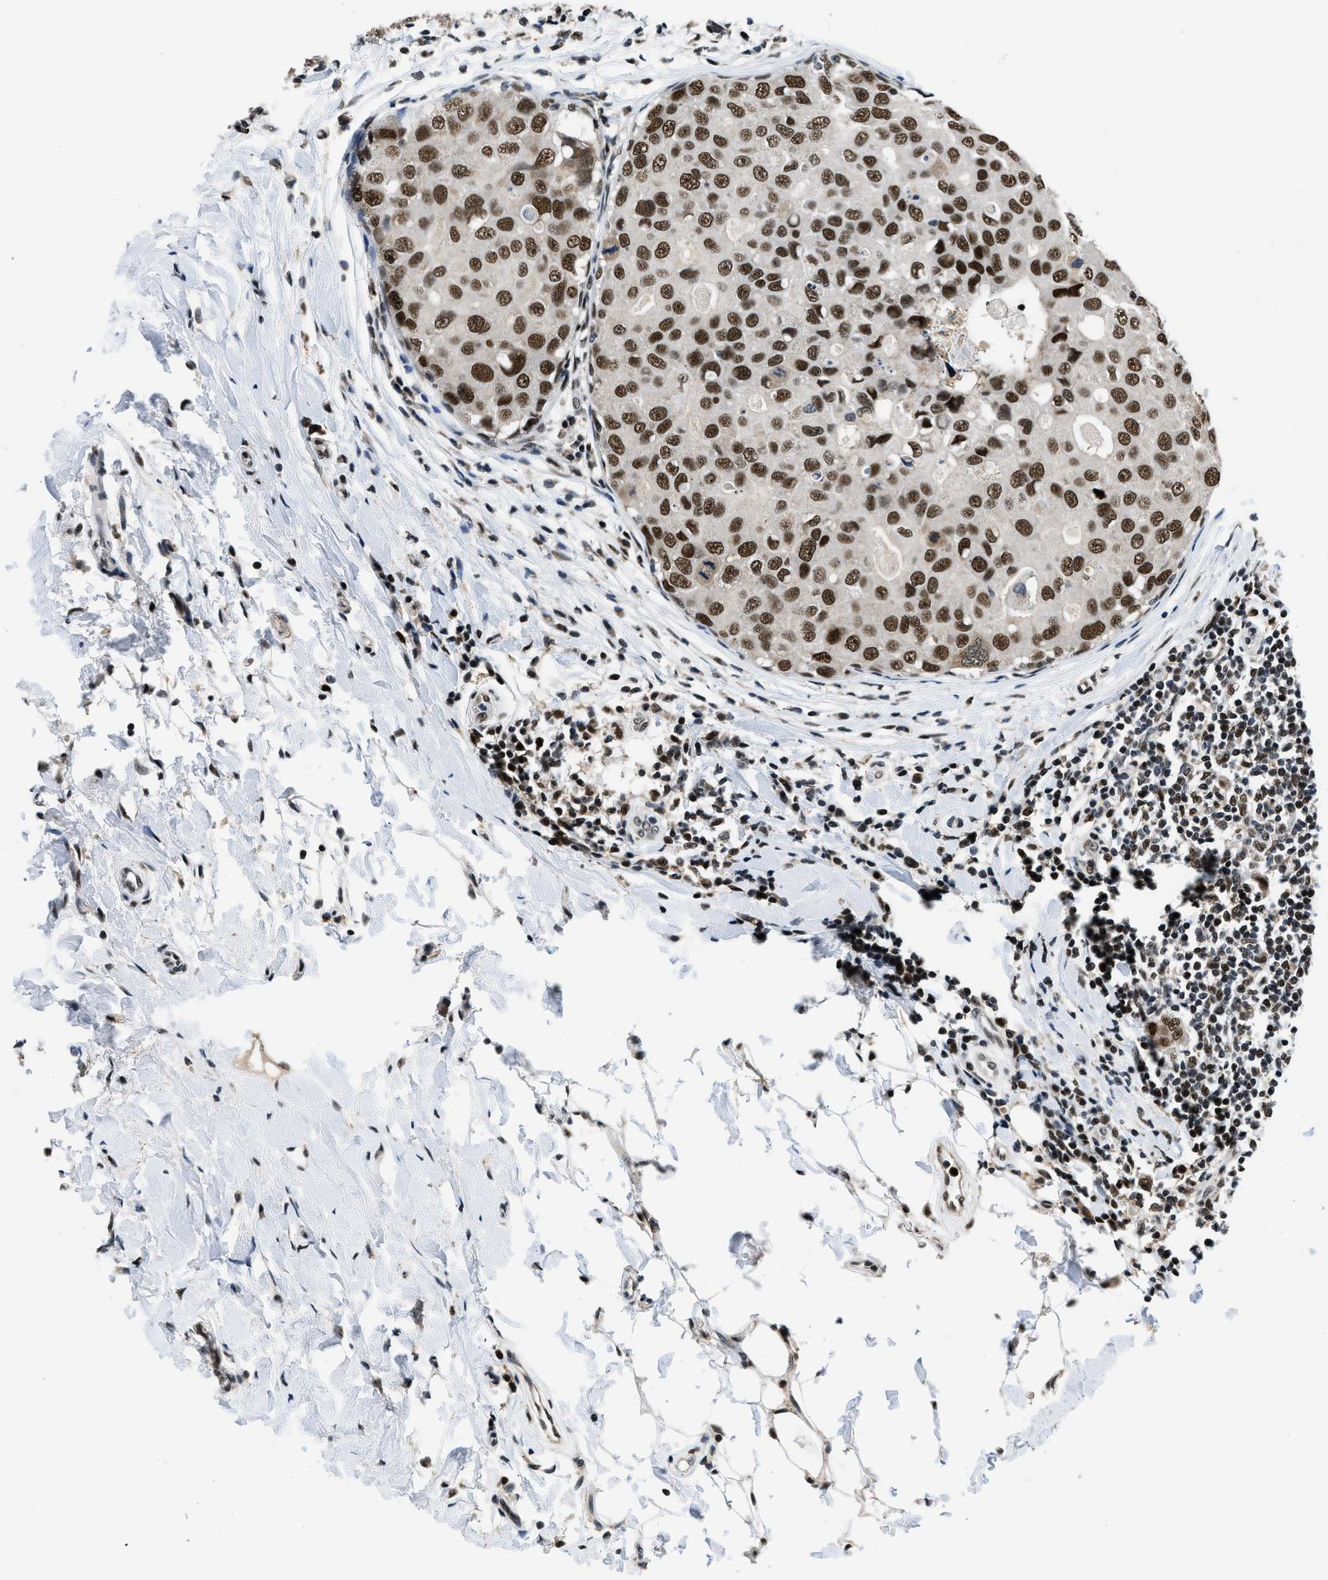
{"staining": {"intensity": "strong", "quantity": ">75%", "location": "nuclear"}, "tissue": "breast cancer", "cell_type": "Tumor cells", "image_type": "cancer", "snomed": [{"axis": "morphology", "description": "Duct carcinoma"}, {"axis": "topography", "description": "Breast"}], "caption": "The immunohistochemical stain labels strong nuclear staining in tumor cells of invasive ductal carcinoma (breast) tissue. (Stains: DAB in brown, nuclei in blue, Microscopy: brightfield microscopy at high magnification).", "gene": "KDM3B", "patient": {"sex": "female", "age": 27}}